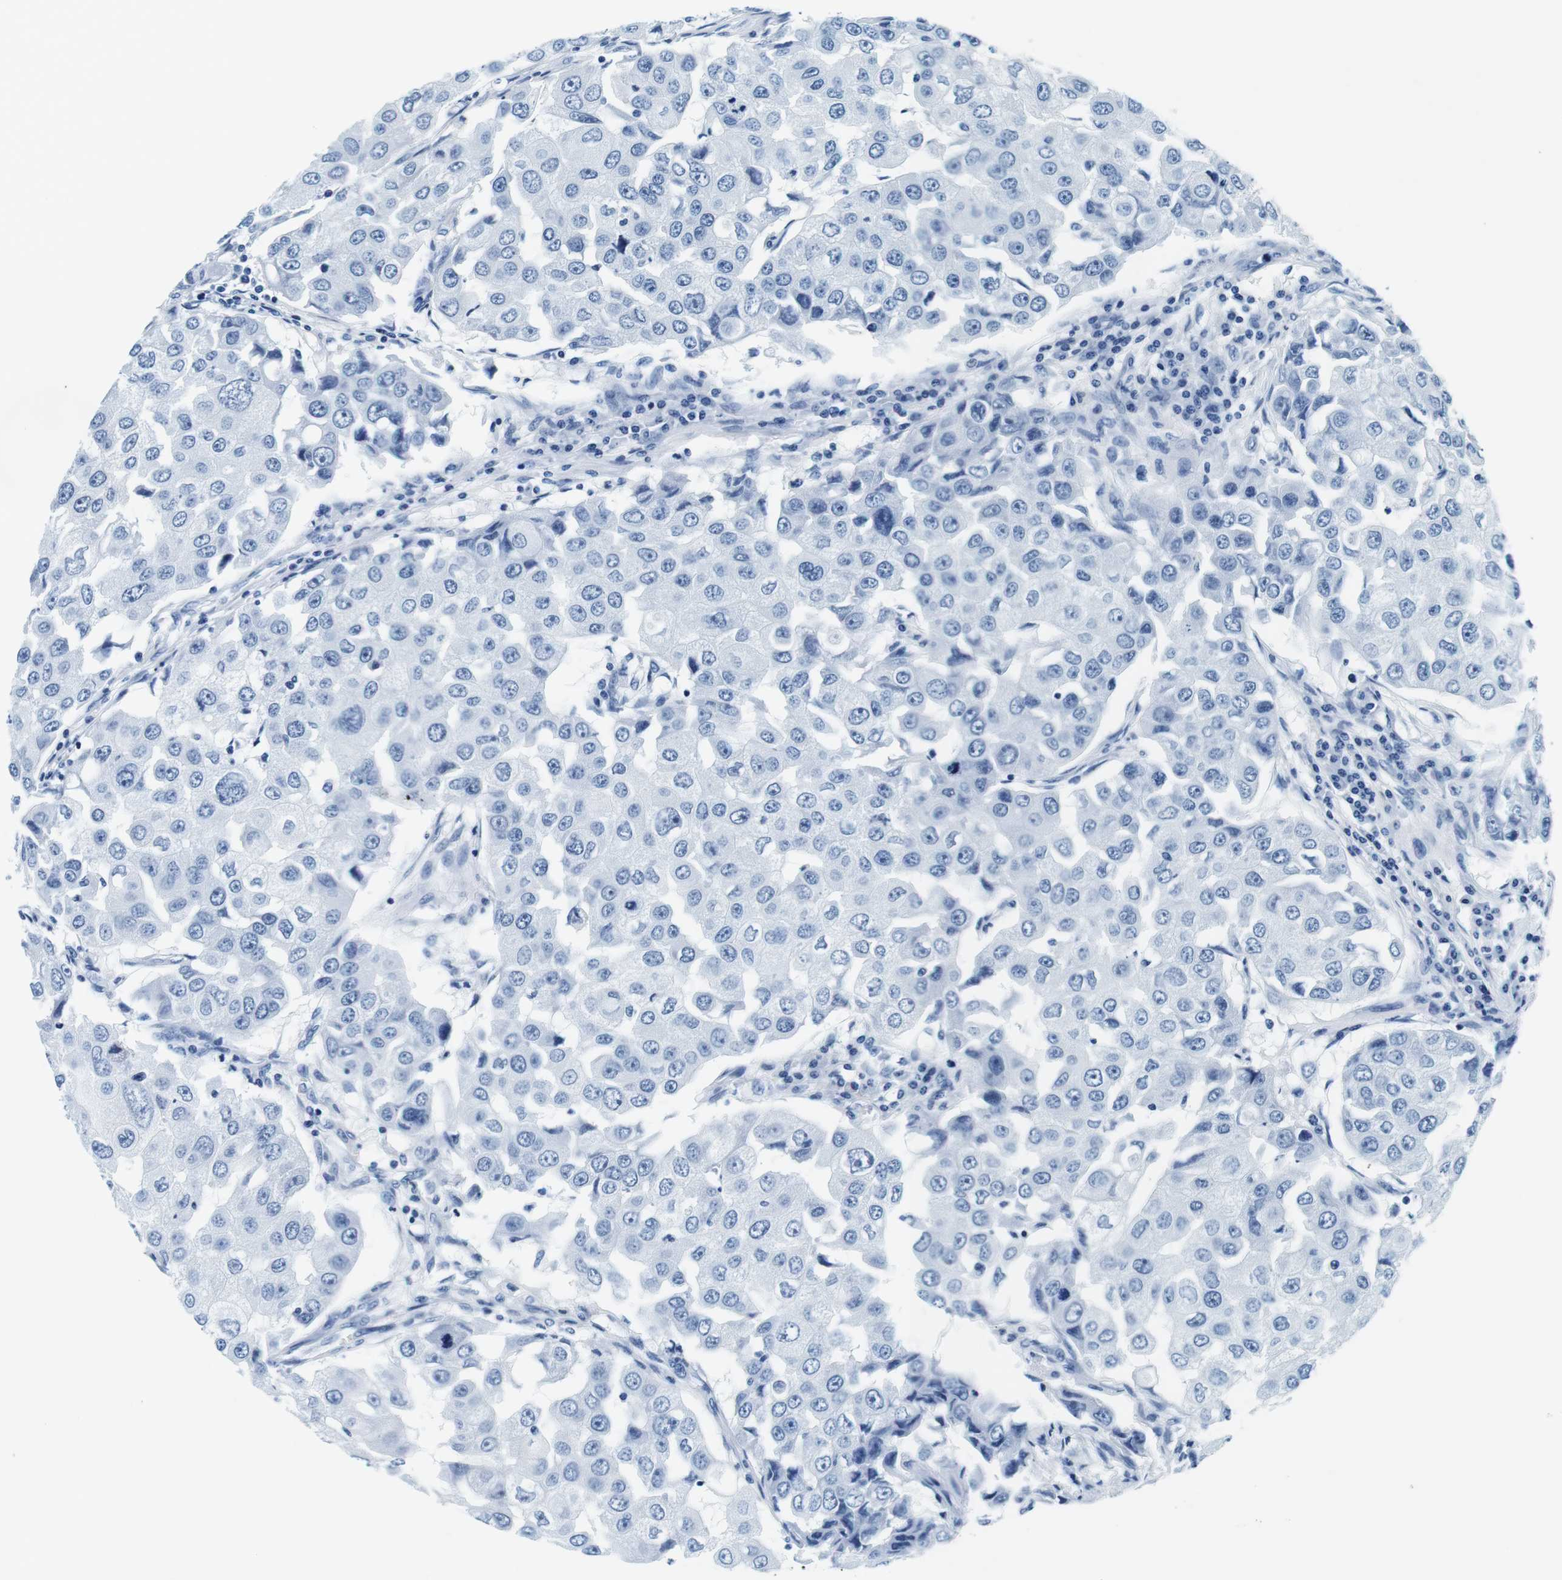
{"staining": {"intensity": "negative", "quantity": "none", "location": "none"}, "tissue": "breast cancer", "cell_type": "Tumor cells", "image_type": "cancer", "snomed": [{"axis": "morphology", "description": "Duct carcinoma"}, {"axis": "topography", "description": "Breast"}], "caption": "The photomicrograph reveals no staining of tumor cells in breast cancer (invasive ductal carcinoma).", "gene": "ELANE", "patient": {"sex": "female", "age": 27}}